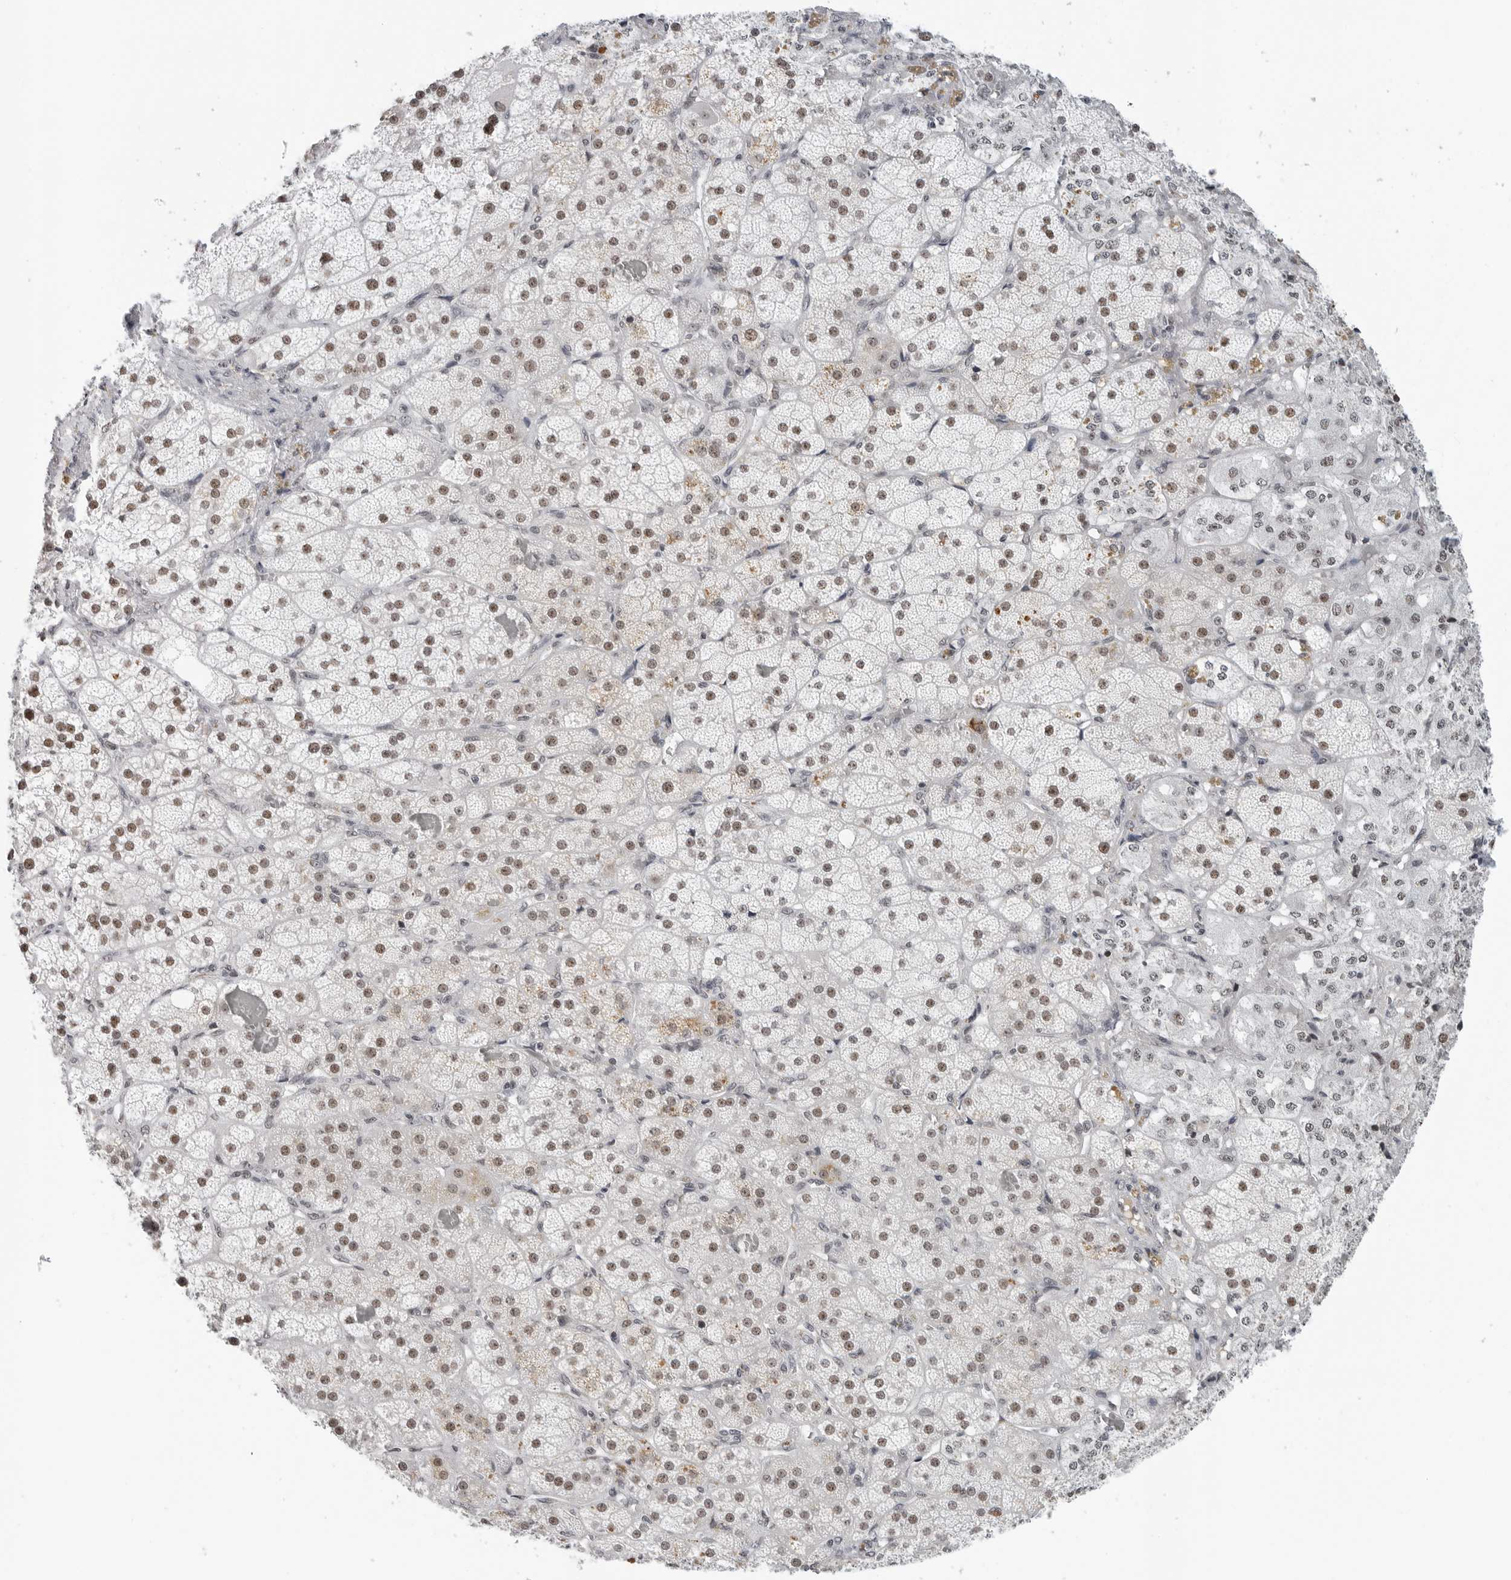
{"staining": {"intensity": "moderate", "quantity": ">75%", "location": "nuclear"}, "tissue": "adrenal gland", "cell_type": "Glandular cells", "image_type": "normal", "snomed": [{"axis": "morphology", "description": "Normal tissue, NOS"}, {"axis": "topography", "description": "Adrenal gland"}], "caption": "This is an image of immunohistochemistry (IHC) staining of unremarkable adrenal gland, which shows moderate staining in the nuclear of glandular cells.", "gene": "WRAP53", "patient": {"sex": "male", "age": 57}}